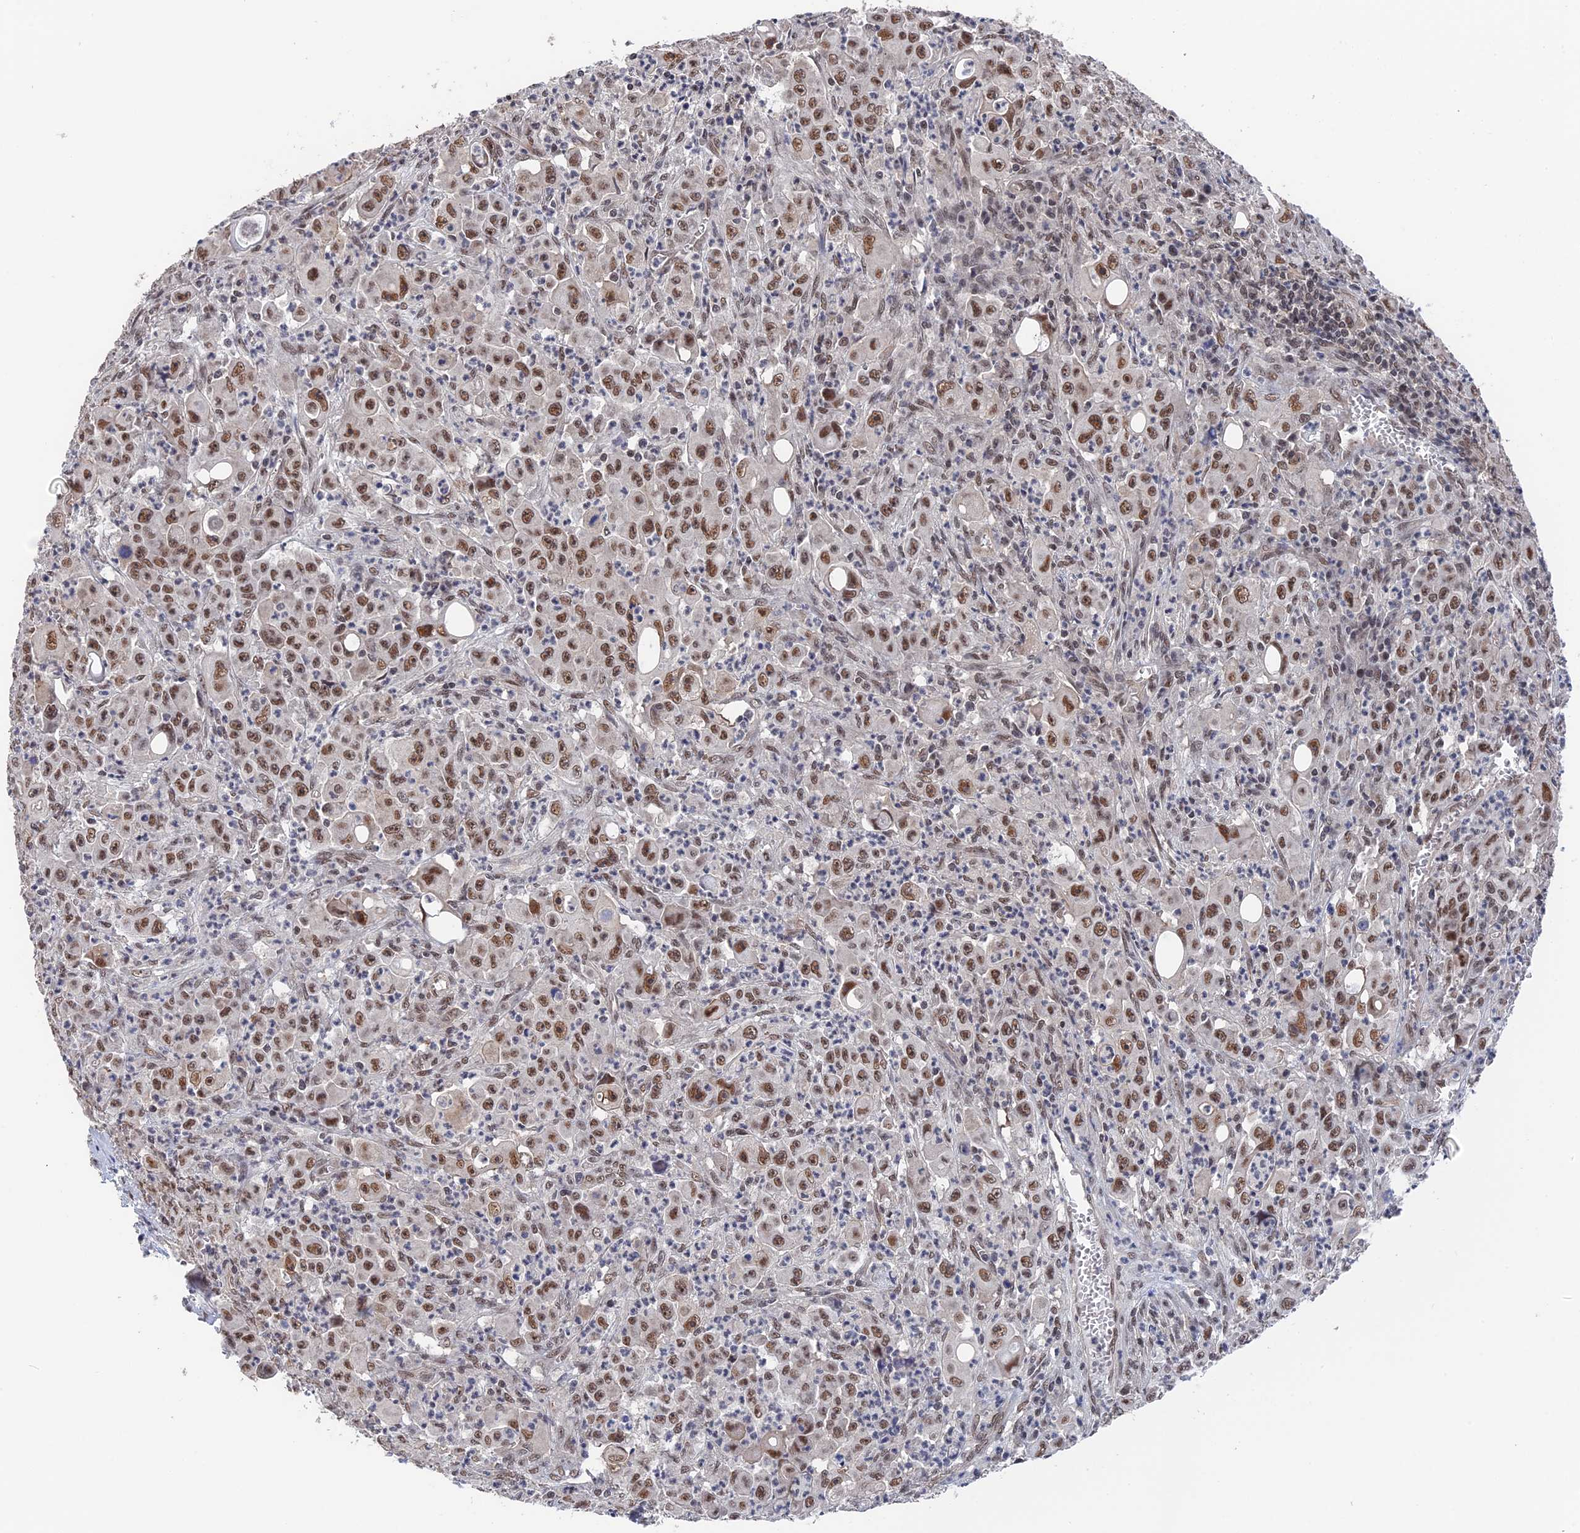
{"staining": {"intensity": "moderate", "quantity": ">75%", "location": "nuclear"}, "tissue": "colorectal cancer", "cell_type": "Tumor cells", "image_type": "cancer", "snomed": [{"axis": "morphology", "description": "Adenocarcinoma, NOS"}, {"axis": "topography", "description": "Colon"}], "caption": "Protein expression analysis of human colorectal cancer (adenocarcinoma) reveals moderate nuclear positivity in approximately >75% of tumor cells. The staining was performed using DAB (3,3'-diaminobenzidine), with brown indicating positive protein expression. Nuclei are stained blue with hematoxylin.", "gene": "TSSC4", "patient": {"sex": "male", "age": 51}}